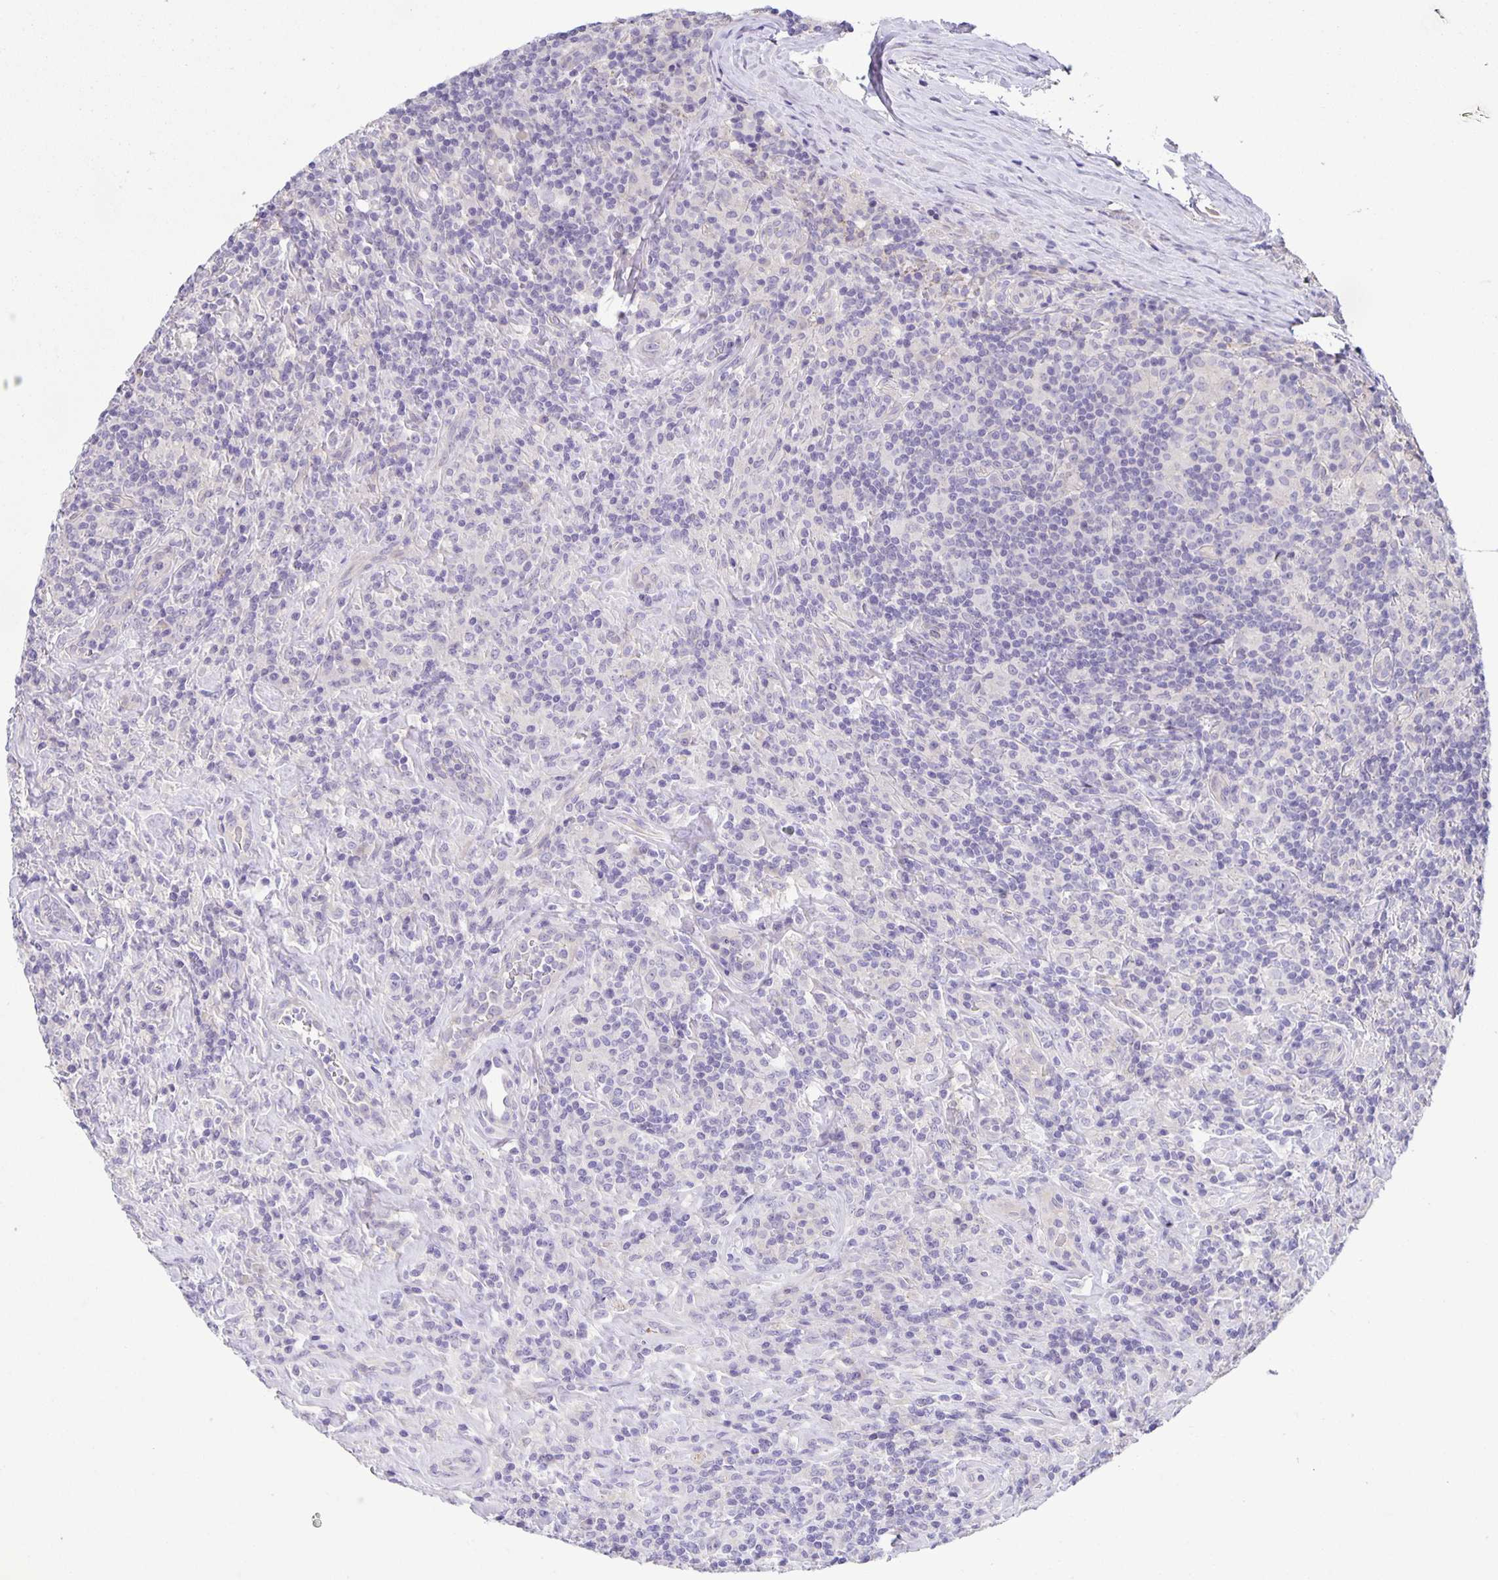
{"staining": {"intensity": "negative", "quantity": "none", "location": "none"}, "tissue": "lymphoma", "cell_type": "Tumor cells", "image_type": "cancer", "snomed": [{"axis": "morphology", "description": "Hodgkin's disease, NOS"}, {"axis": "morphology", "description": "Hodgkin's lymphoma, nodular sclerosis"}, {"axis": "topography", "description": "Lymph node"}], "caption": "This is a photomicrograph of immunohistochemistry staining of Hodgkin's disease, which shows no positivity in tumor cells. (DAB (3,3'-diaminobenzidine) immunohistochemistry visualized using brightfield microscopy, high magnification).", "gene": "PTPN3", "patient": {"sex": "female", "age": 10}}